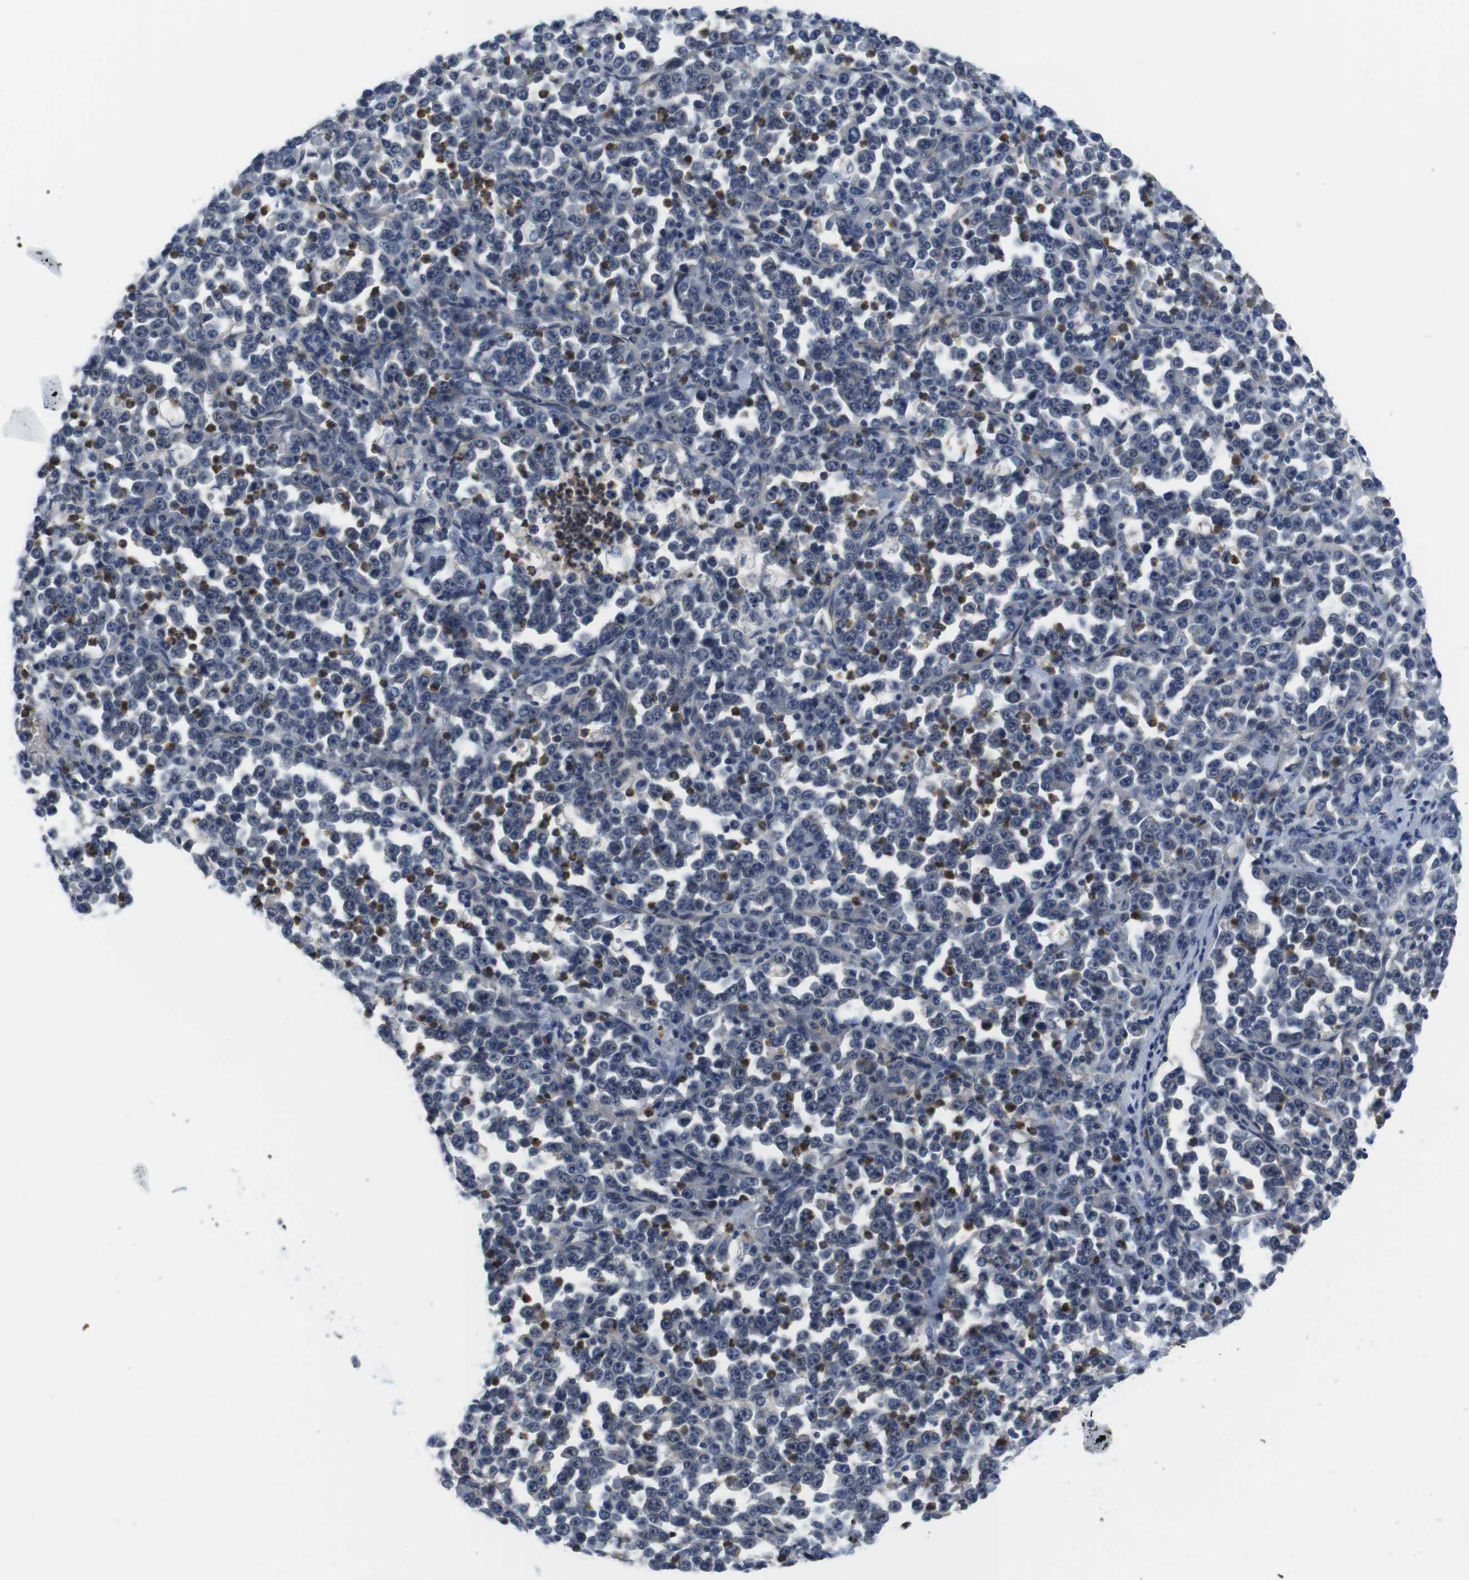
{"staining": {"intensity": "negative", "quantity": "none", "location": "none"}, "tissue": "stomach cancer", "cell_type": "Tumor cells", "image_type": "cancer", "snomed": [{"axis": "morphology", "description": "Normal tissue, NOS"}, {"axis": "morphology", "description": "Adenocarcinoma, NOS"}, {"axis": "topography", "description": "Stomach, upper"}, {"axis": "topography", "description": "Stomach"}], "caption": "High power microscopy photomicrograph of an IHC photomicrograph of stomach cancer (adenocarcinoma), revealing no significant staining in tumor cells.", "gene": "FADD", "patient": {"sex": "male", "age": 59}}